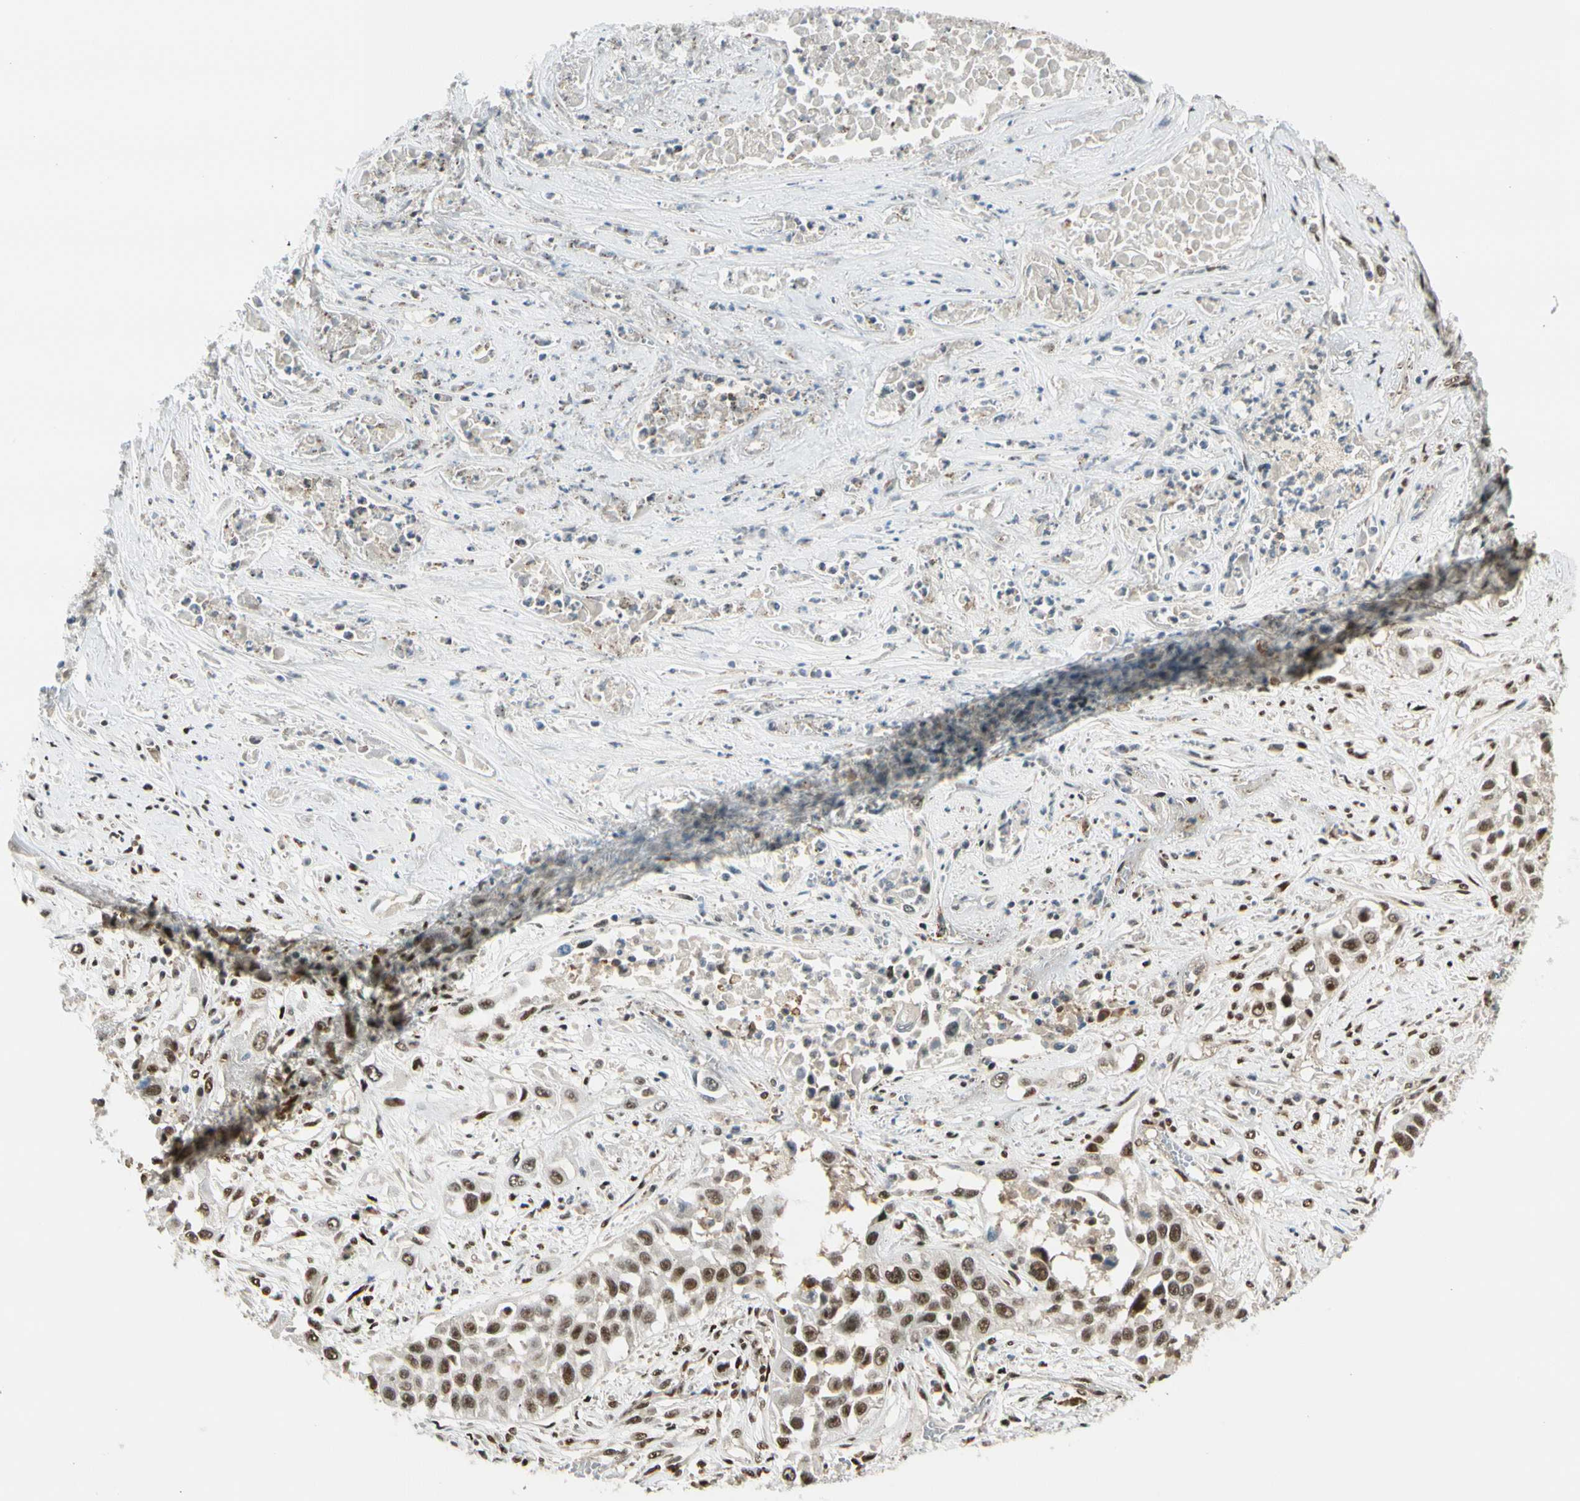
{"staining": {"intensity": "strong", "quantity": ">75%", "location": "nuclear"}, "tissue": "lung cancer", "cell_type": "Tumor cells", "image_type": "cancer", "snomed": [{"axis": "morphology", "description": "Squamous cell carcinoma, NOS"}, {"axis": "topography", "description": "Lung"}], "caption": "Lung cancer (squamous cell carcinoma) tissue demonstrates strong nuclear positivity in approximately >75% of tumor cells, visualized by immunohistochemistry.", "gene": "DAXX", "patient": {"sex": "male", "age": 71}}